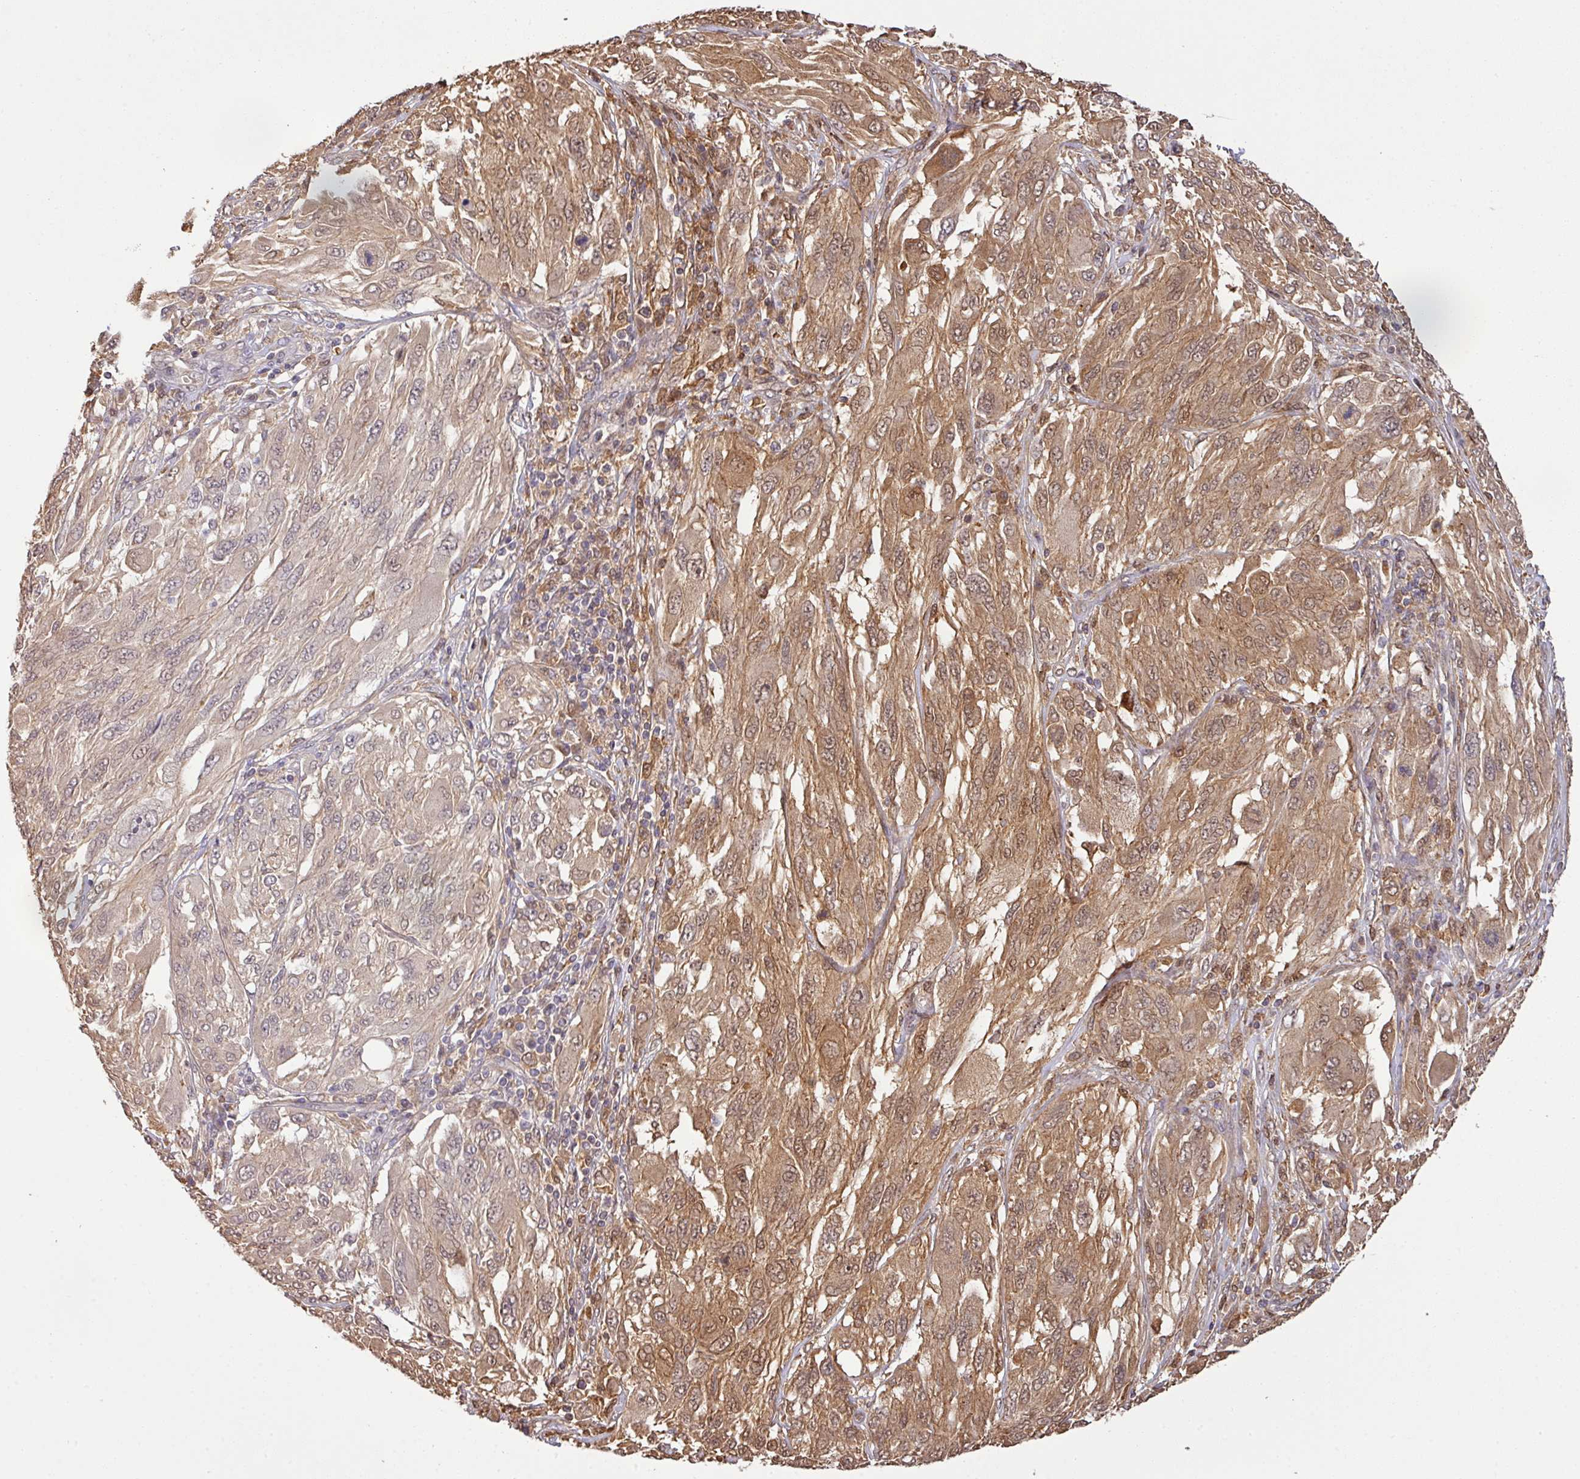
{"staining": {"intensity": "moderate", "quantity": "25%-75%", "location": "cytoplasmic/membranous,nuclear"}, "tissue": "melanoma", "cell_type": "Tumor cells", "image_type": "cancer", "snomed": [{"axis": "morphology", "description": "Malignant melanoma, NOS"}, {"axis": "topography", "description": "Skin"}], "caption": "Malignant melanoma was stained to show a protein in brown. There is medium levels of moderate cytoplasmic/membranous and nuclear expression in approximately 25%-75% of tumor cells. The staining was performed using DAB, with brown indicating positive protein expression. Nuclei are stained blue with hematoxylin.", "gene": "ARPIN", "patient": {"sex": "female", "age": 91}}